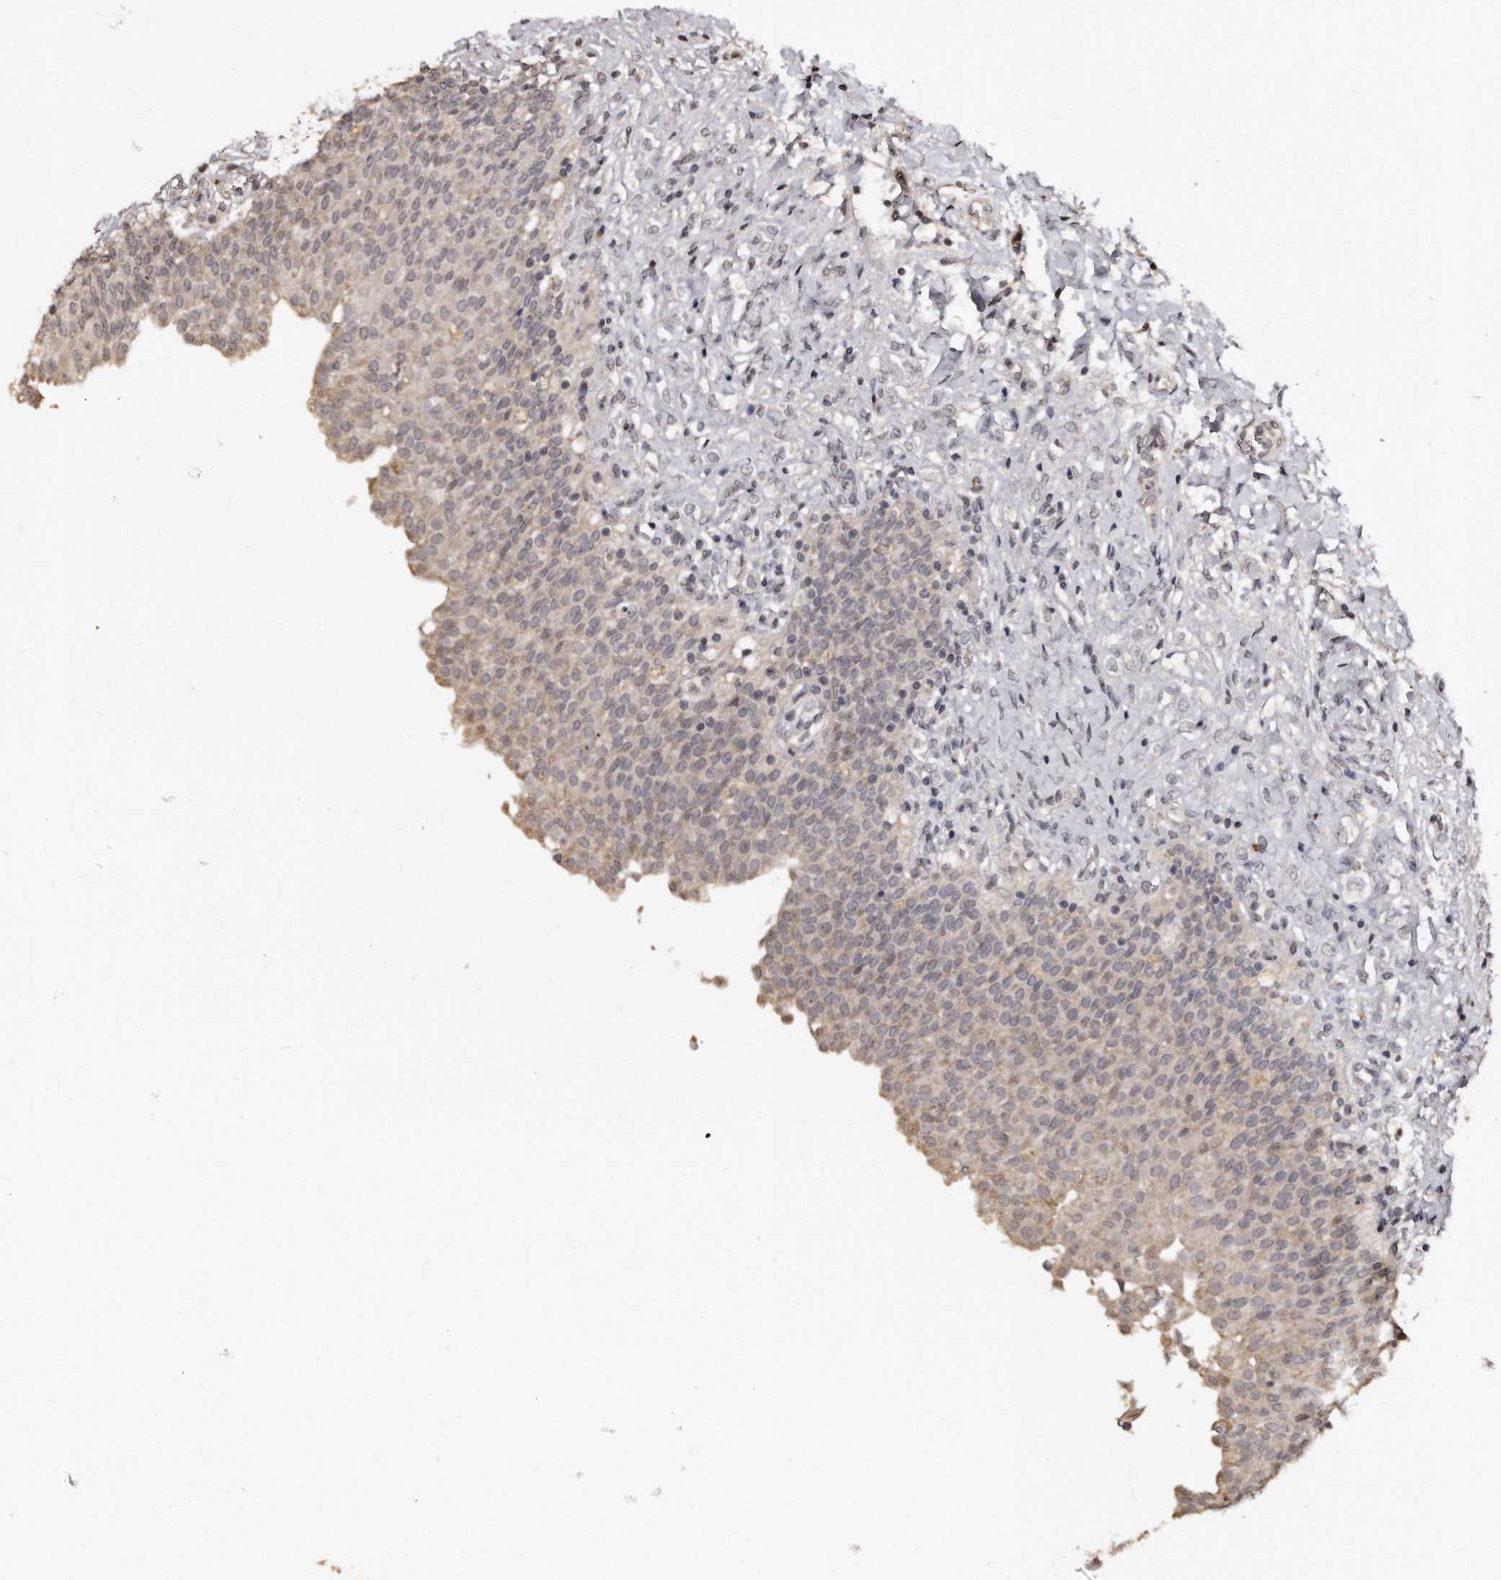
{"staining": {"intensity": "weak", "quantity": "25%-75%", "location": "cytoplasmic/membranous,nuclear"}, "tissue": "urinary bladder", "cell_type": "Urothelial cells", "image_type": "normal", "snomed": [{"axis": "morphology", "description": "Urothelial carcinoma, High grade"}, {"axis": "topography", "description": "Urinary bladder"}], "caption": "DAB (3,3'-diaminobenzidine) immunohistochemical staining of benign human urinary bladder reveals weak cytoplasmic/membranous,nuclear protein expression in about 25%-75% of urothelial cells. (DAB (3,3'-diaminobenzidine) = brown stain, brightfield microscopy at high magnification).", "gene": "TSHR", "patient": {"sex": "male", "age": 46}}